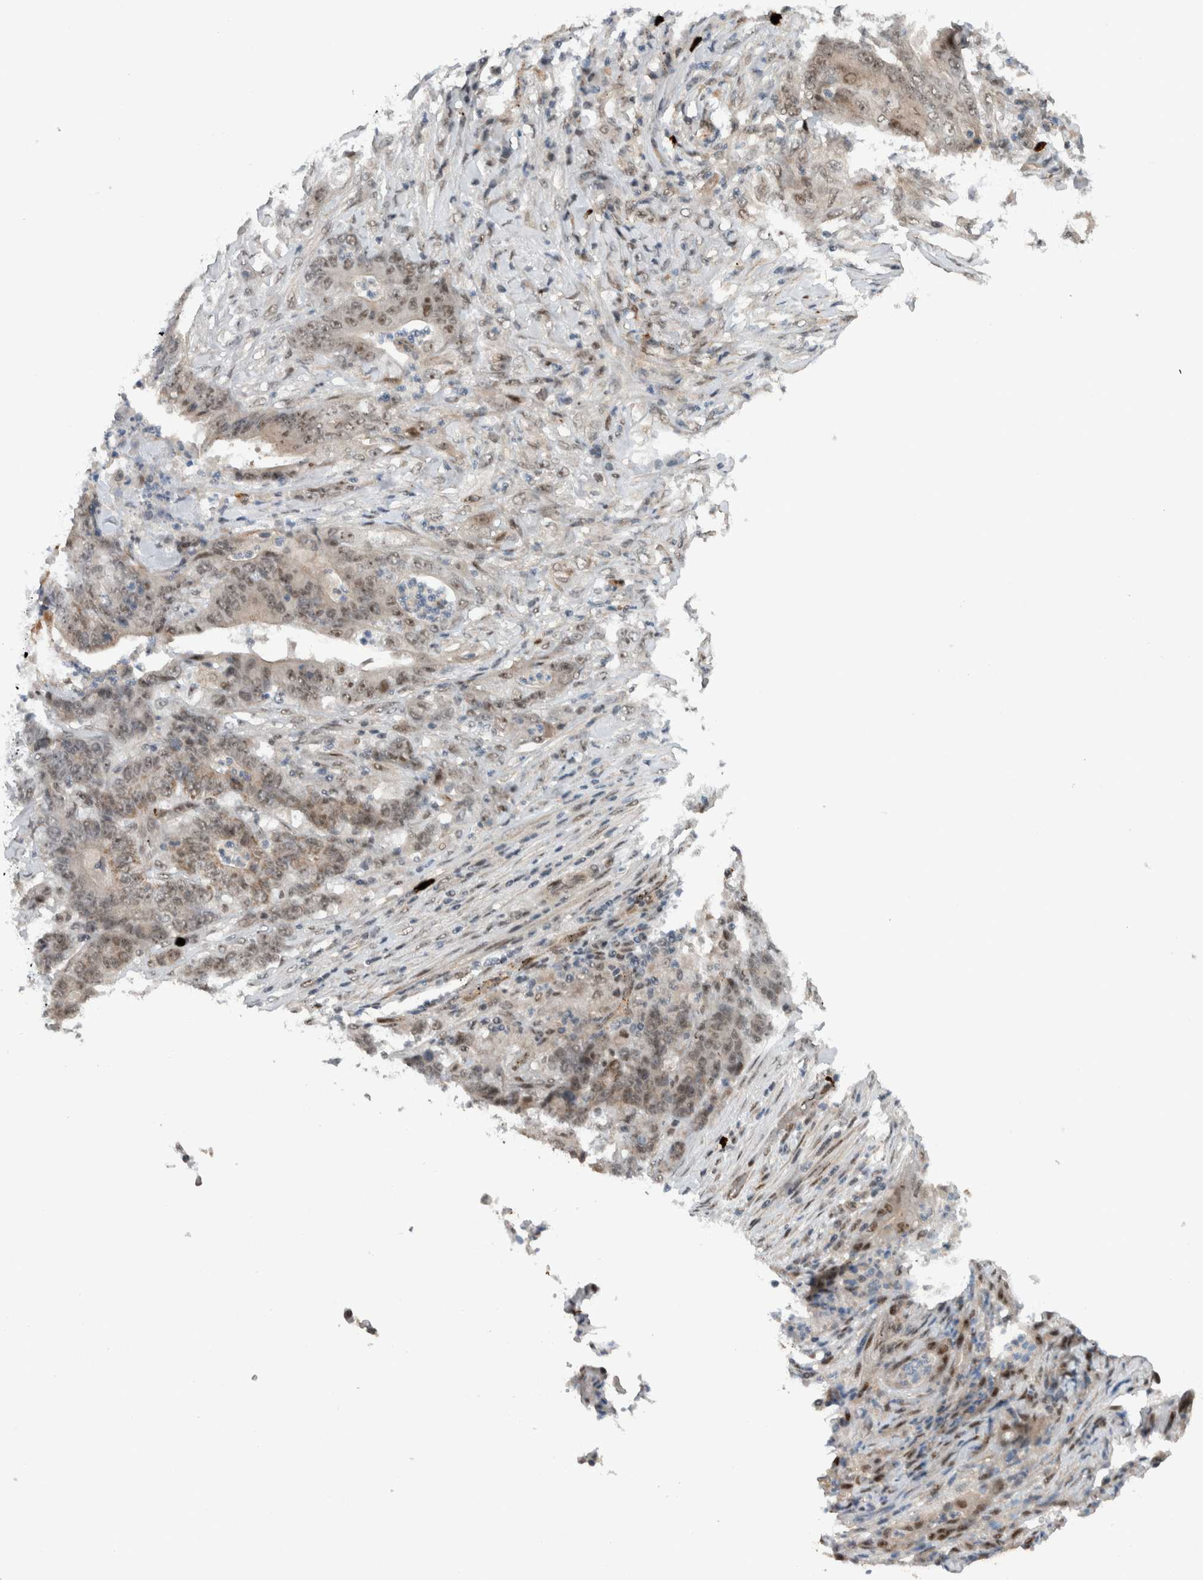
{"staining": {"intensity": "moderate", "quantity": "25%-75%", "location": "nuclear"}, "tissue": "stomach cancer", "cell_type": "Tumor cells", "image_type": "cancer", "snomed": [{"axis": "morphology", "description": "Adenocarcinoma, NOS"}, {"axis": "topography", "description": "Stomach"}], "caption": "Stomach cancer stained for a protein shows moderate nuclear positivity in tumor cells.", "gene": "ZFP91", "patient": {"sex": "female", "age": 73}}